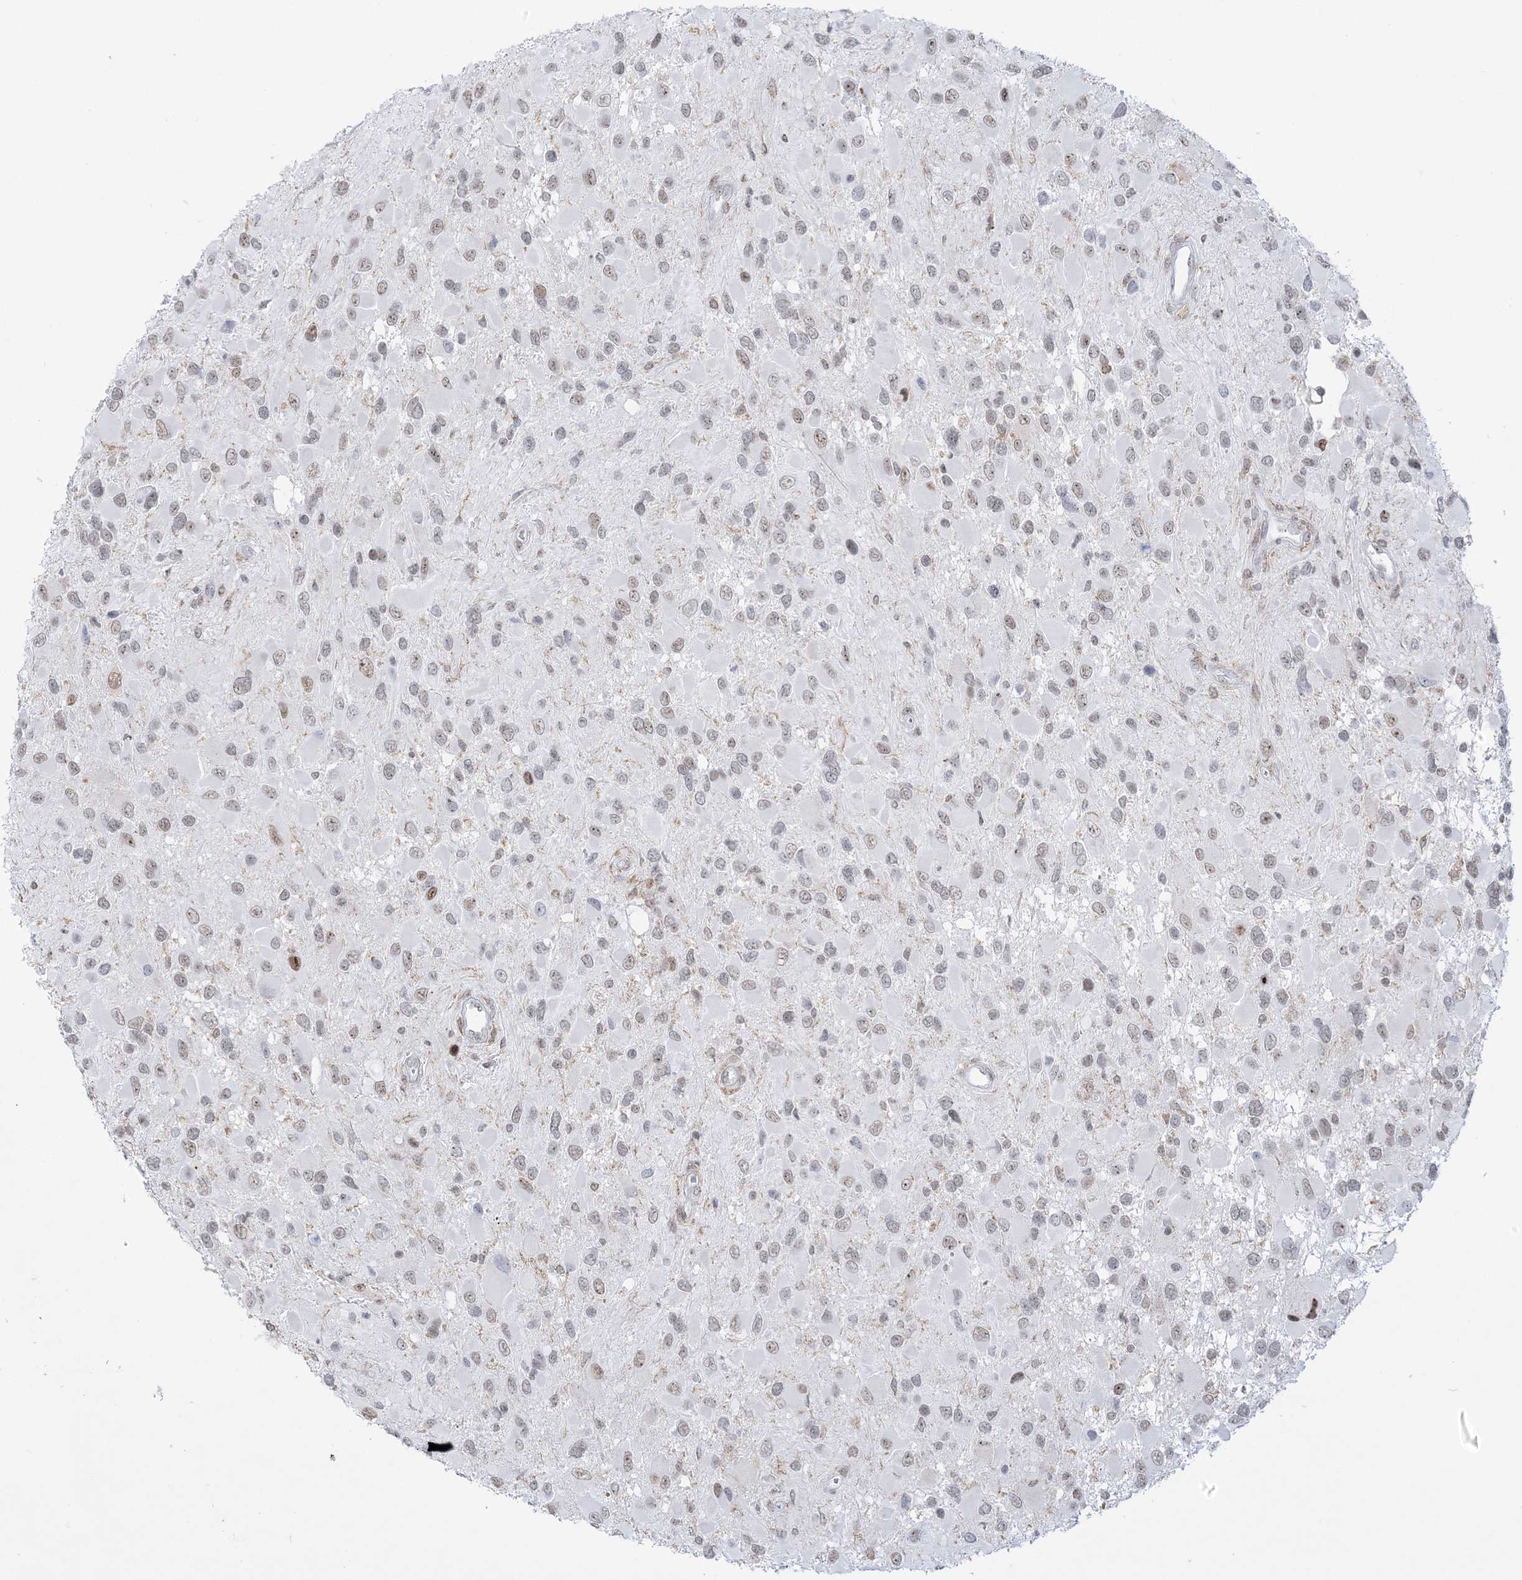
{"staining": {"intensity": "moderate", "quantity": "<25%", "location": "nuclear"}, "tissue": "glioma", "cell_type": "Tumor cells", "image_type": "cancer", "snomed": [{"axis": "morphology", "description": "Glioma, malignant, High grade"}, {"axis": "topography", "description": "Brain"}], "caption": "High-power microscopy captured an IHC histopathology image of glioma, revealing moderate nuclear expression in approximately <25% of tumor cells.", "gene": "DDX21", "patient": {"sex": "male", "age": 53}}